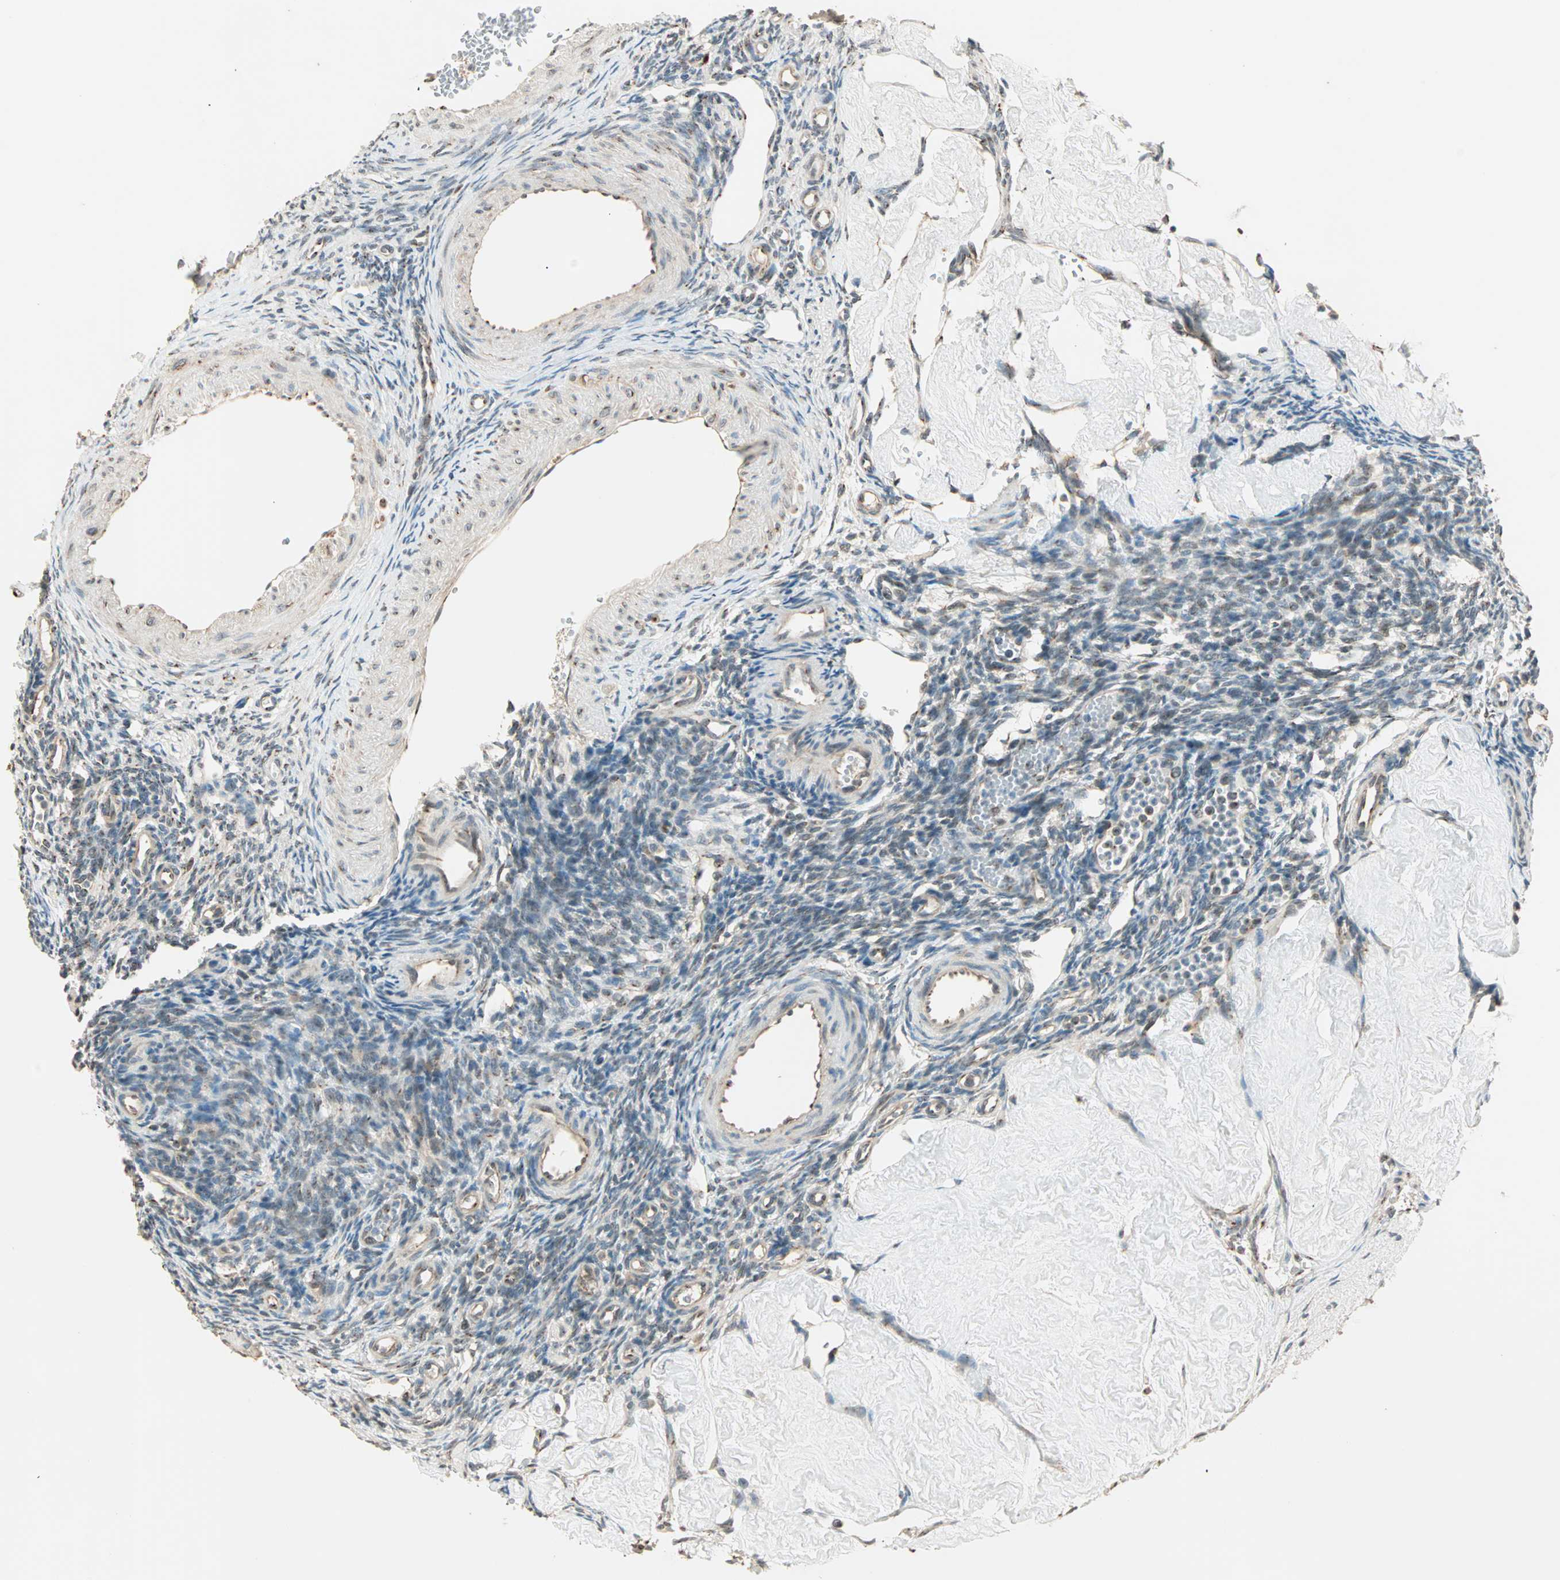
{"staining": {"intensity": "weak", "quantity": "<25%", "location": "nuclear"}, "tissue": "ovary", "cell_type": "Ovarian stroma cells", "image_type": "normal", "snomed": [{"axis": "morphology", "description": "Normal tissue, NOS"}, {"axis": "topography", "description": "Ovary"}], "caption": "Micrograph shows no significant protein staining in ovarian stroma cells of unremarkable ovary.", "gene": "PRDM2", "patient": {"sex": "female", "age": 33}}